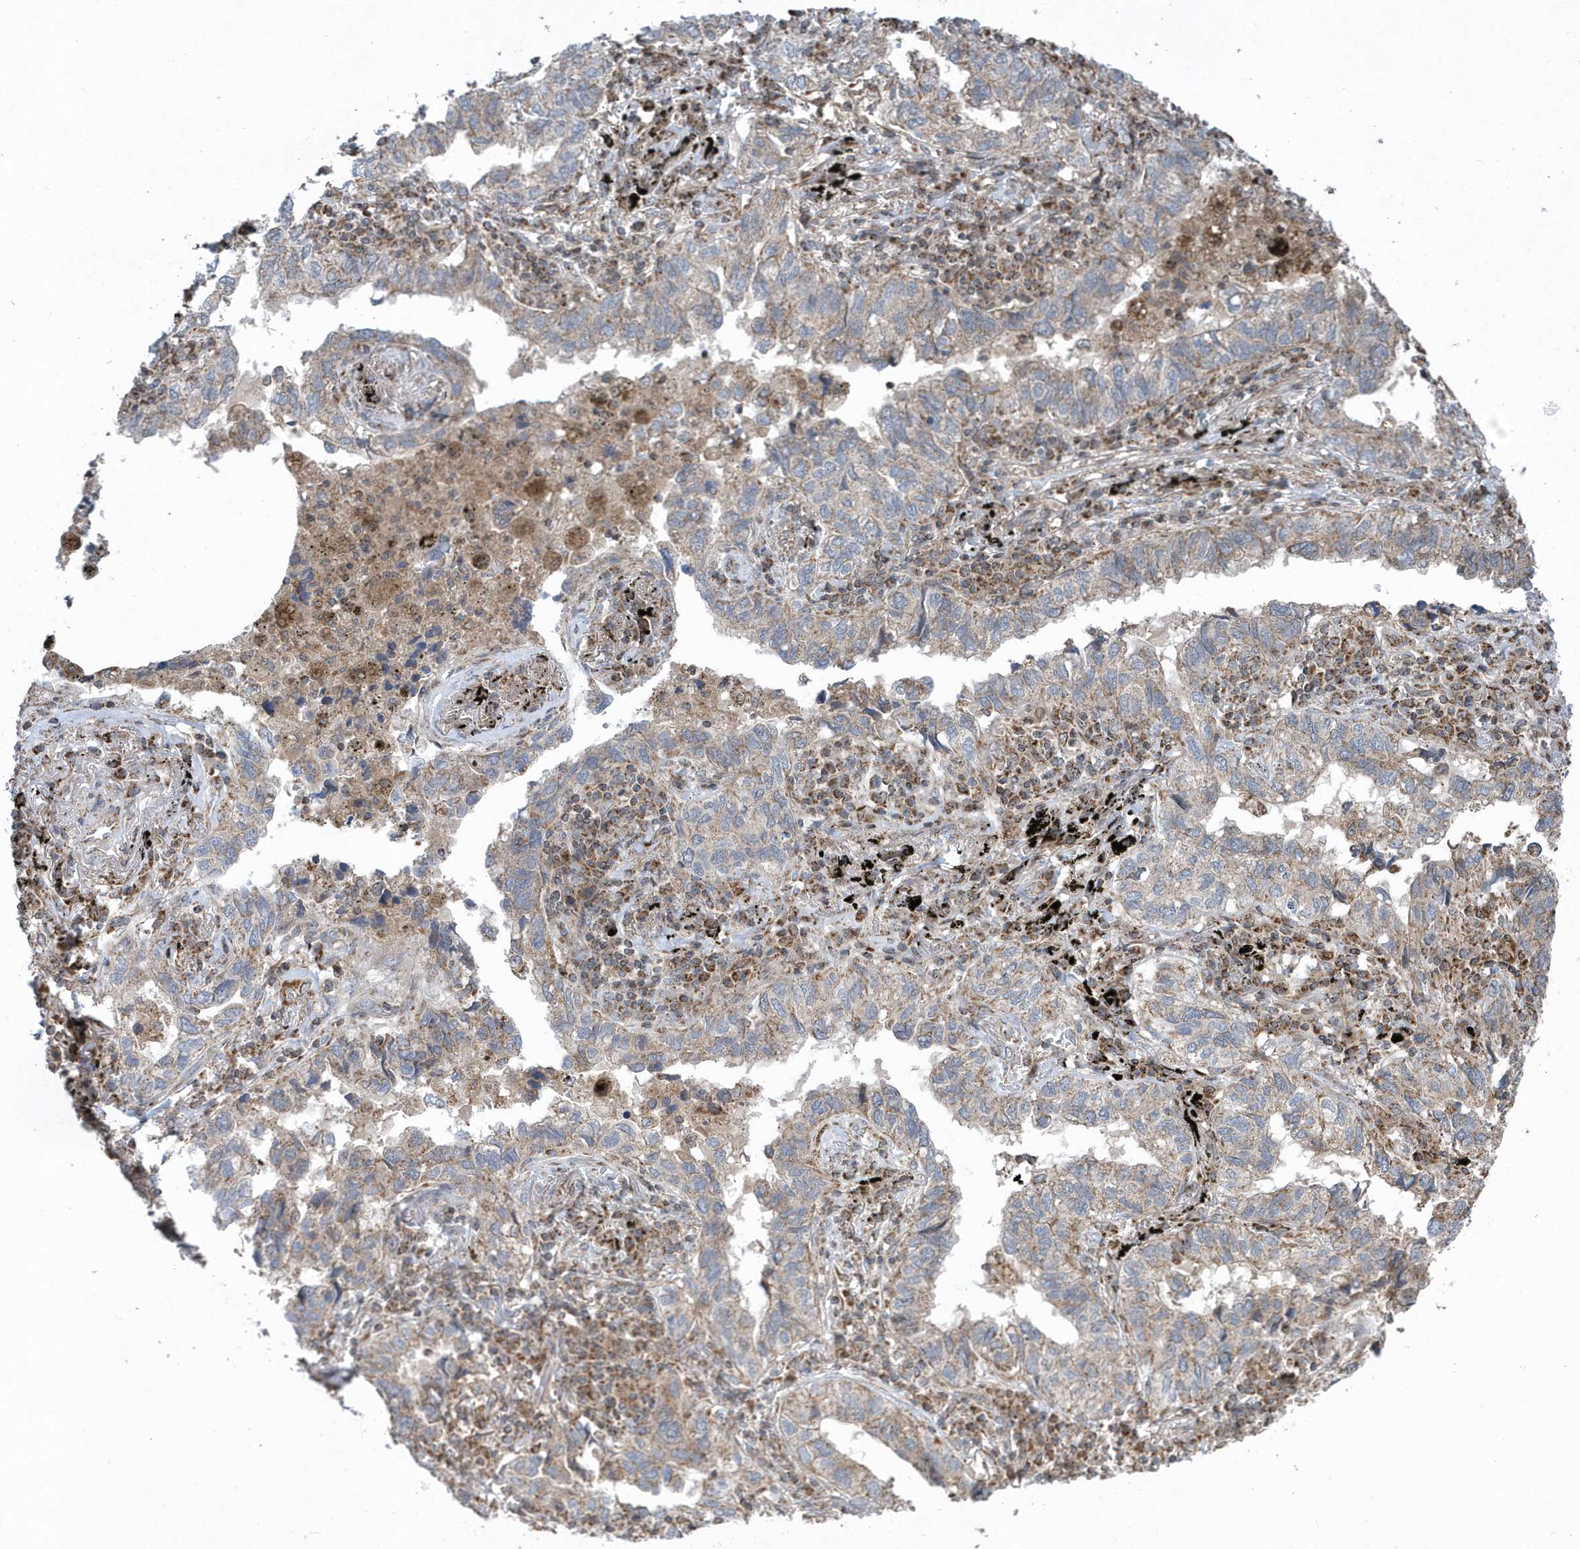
{"staining": {"intensity": "weak", "quantity": "25%-75%", "location": "cytoplasmic/membranous"}, "tissue": "lung cancer", "cell_type": "Tumor cells", "image_type": "cancer", "snomed": [{"axis": "morphology", "description": "Adenocarcinoma, NOS"}, {"axis": "topography", "description": "Lung"}], "caption": "Protein staining of lung adenocarcinoma tissue demonstrates weak cytoplasmic/membranous staining in about 25%-75% of tumor cells.", "gene": "PPP1R7", "patient": {"sex": "male", "age": 65}}